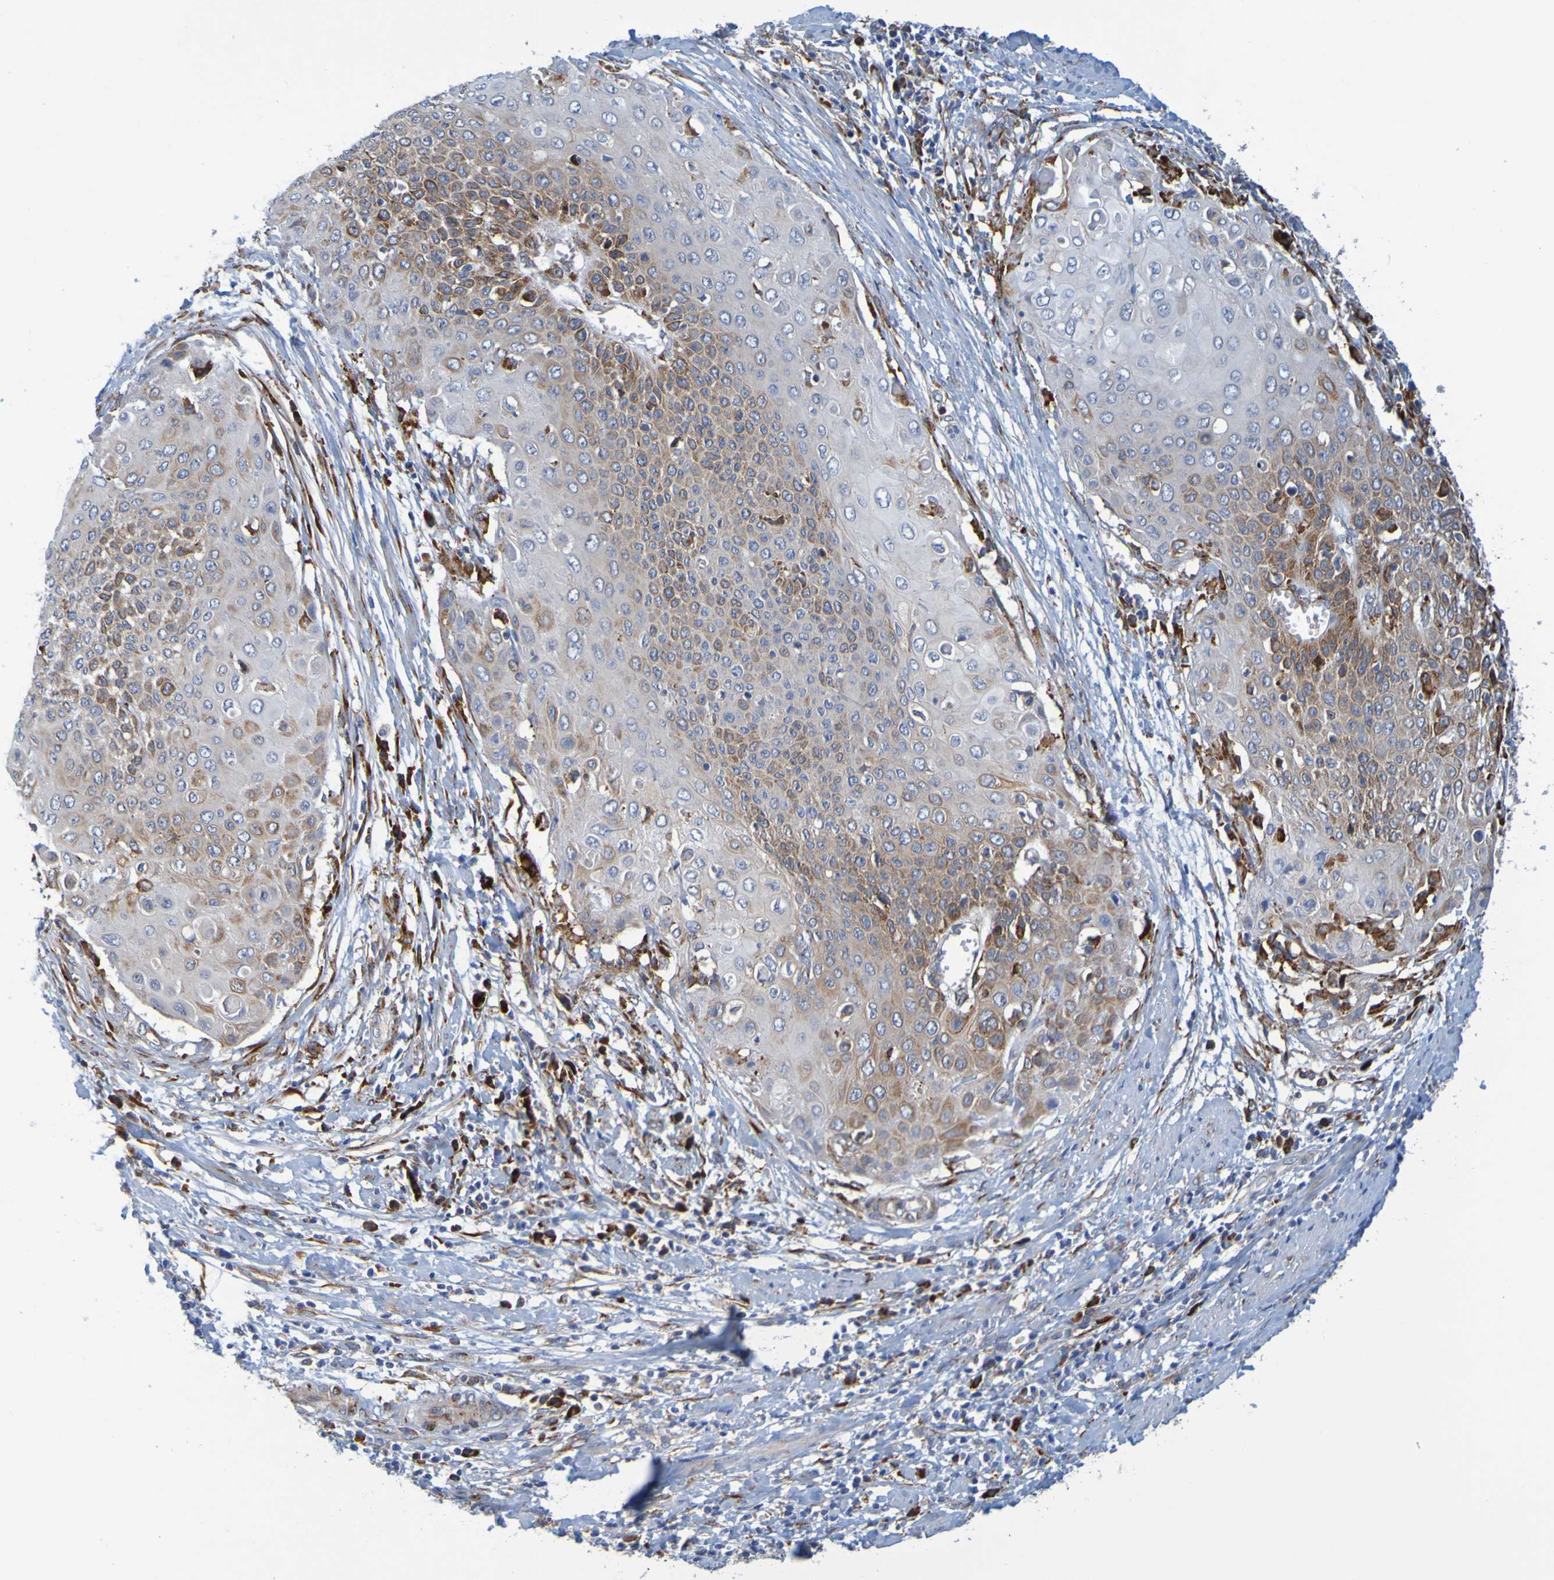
{"staining": {"intensity": "moderate", "quantity": "25%-75%", "location": "cytoplasmic/membranous"}, "tissue": "cervical cancer", "cell_type": "Tumor cells", "image_type": "cancer", "snomed": [{"axis": "morphology", "description": "Squamous cell carcinoma, NOS"}, {"axis": "topography", "description": "Cervix"}], "caption": "High-power microscopy captured an immunohistochemistry (IHC) image of cervical cancer, revealing moderate cytoplasmic/membranous staining in about 25%-75% of tumor cells.", "gene": "SIL1", "patient": {"sex": "female", "age": 39}}